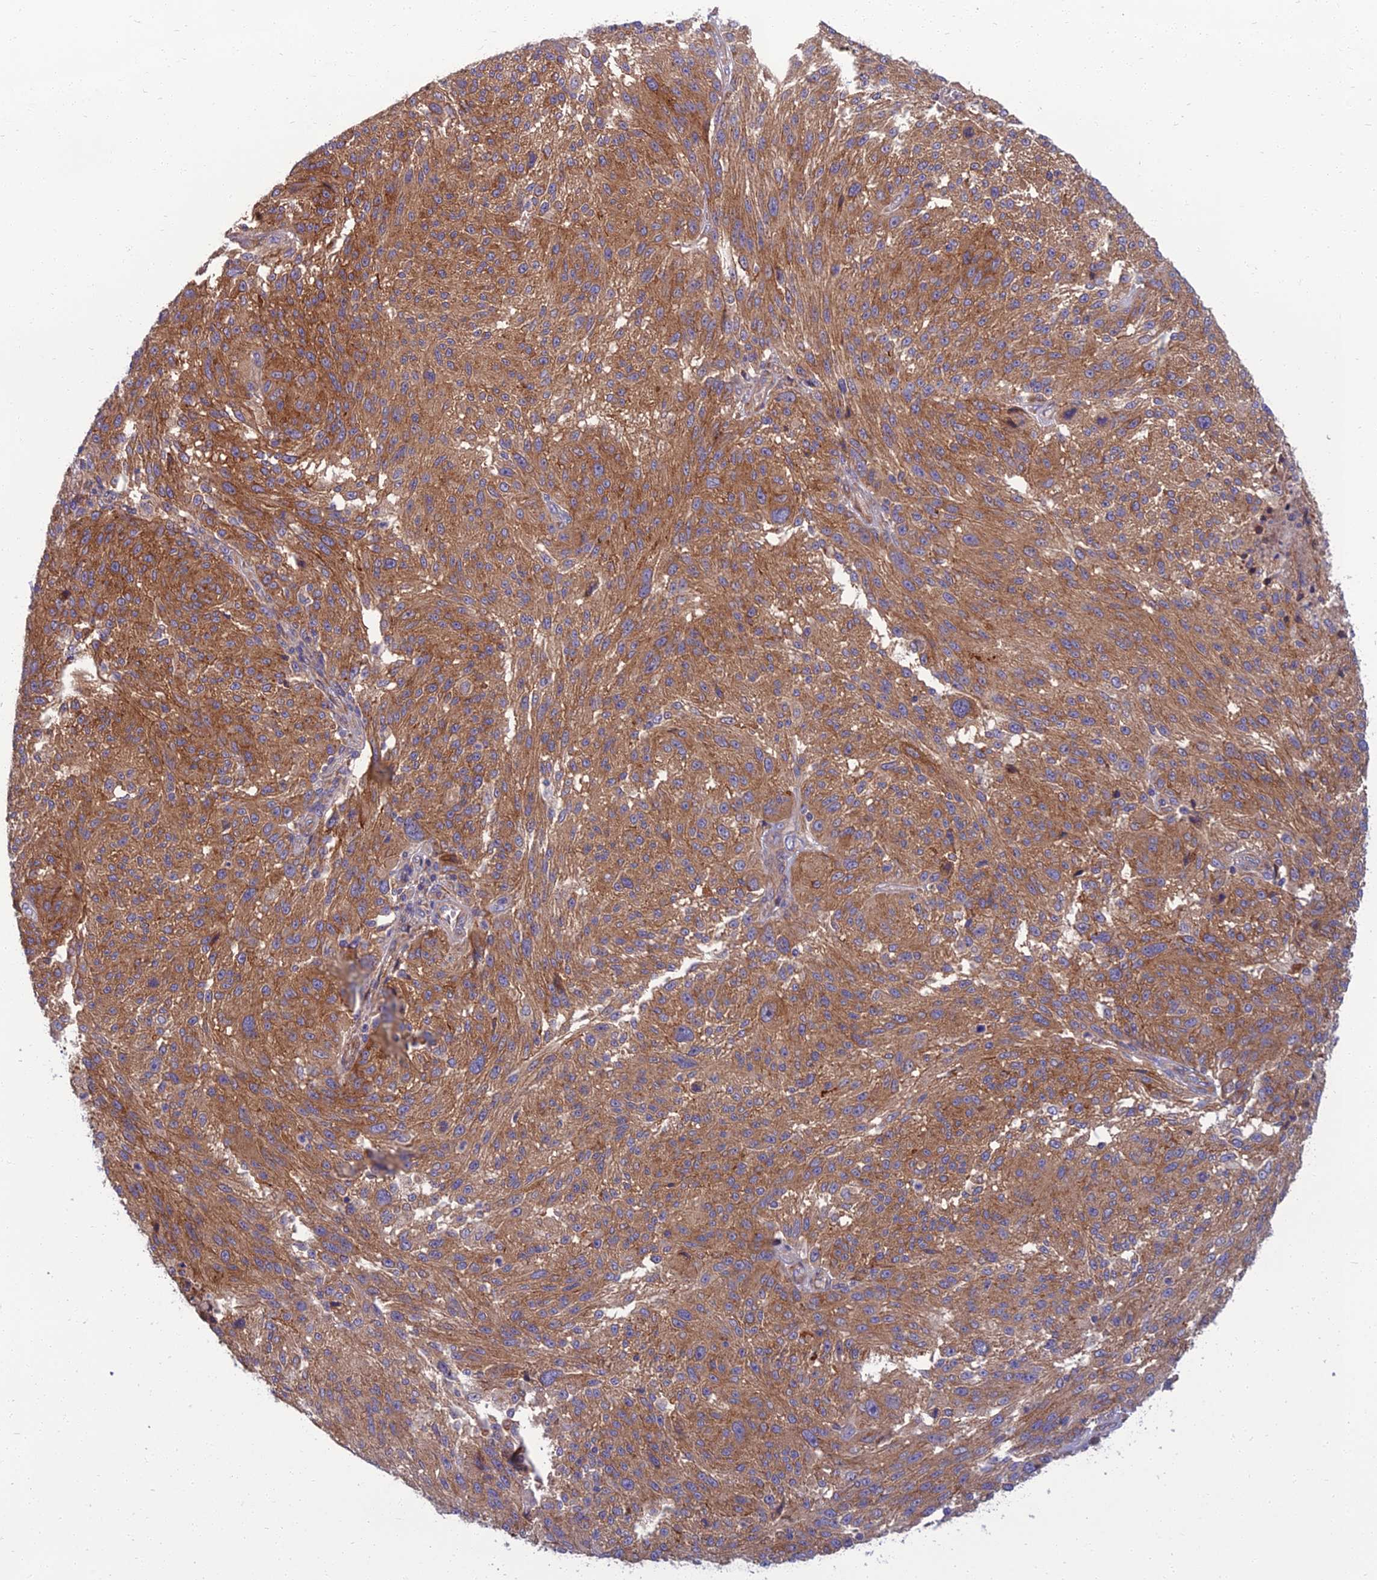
{"staining": {"intensity": "moderate", "quantity": ">75%", "location": "cytoplasmic/membranous"}, "tissue": "melanoma", "cell_type": "Tumor cells", "image_type": "cancer", "snomed": [{"axis": "morphology", "description": "Malignant melanoma, NOS"}, {"axis": "topography", "description": "Skin"}], "caption": "The micrograph exhibits a brown stain indicating the presence of a protein in the cytoplasmic/membranous of tumor cells in malignant melanoma. Nuclei are stained in blue.", "gene": "WDR24", "patient": {"sex": "male", "age": 53}}